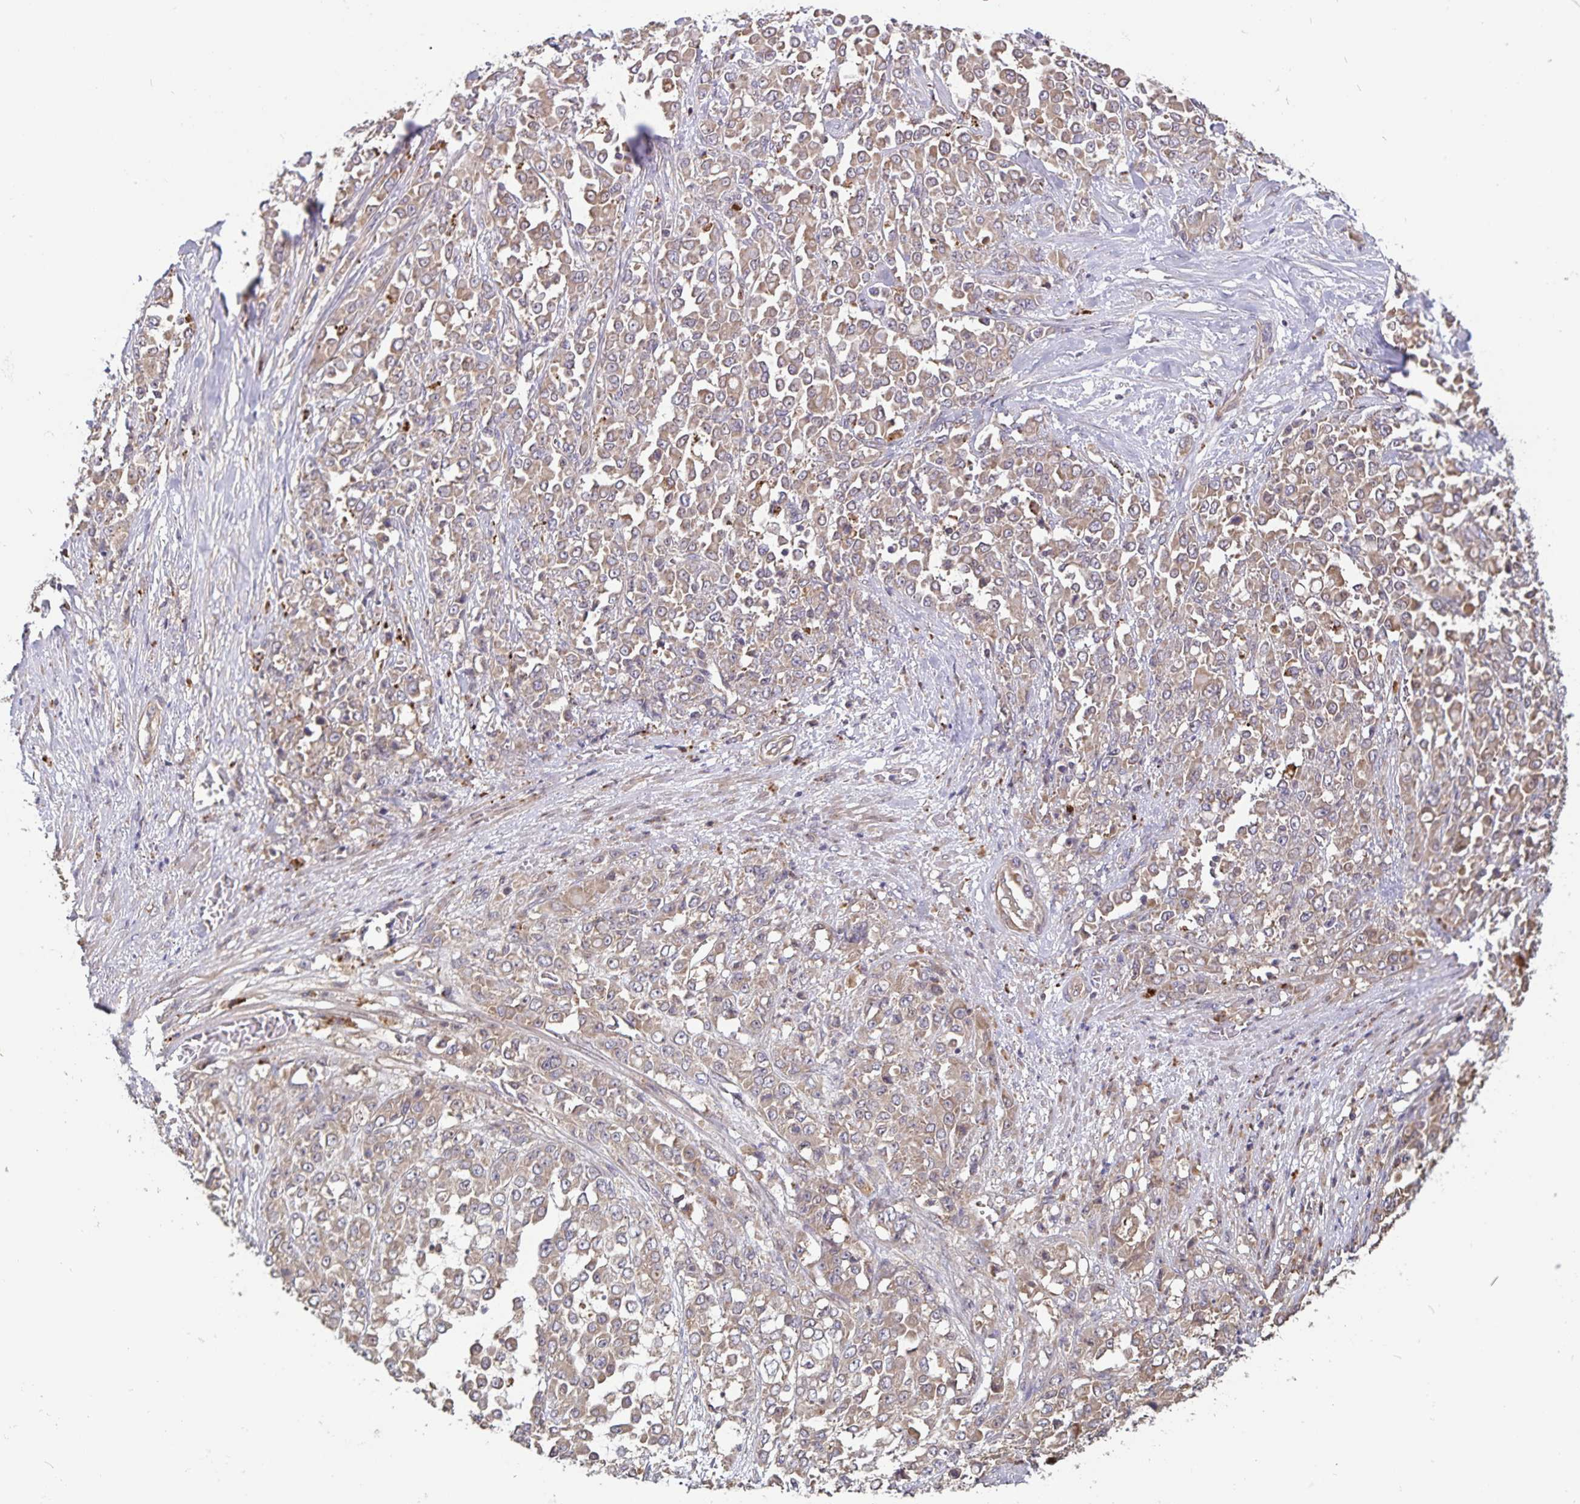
{"staining": {"intensity": "weak", "quantity": ">75%", "location": "cytoplasmic/membranous"}, "tissue": "stomach cancer", "cell_type": "Tumor cells", "image_type": "cancer", "snomed": [{"axis": "morphology", "description": "Adenocarcinoma, NOS"}, {"axis": "topography", "description": "Stomach"}], "caption": "Human stomach adenocarcinoma stained with a brown dye exhibits weak cytoplasmic/membranous positive positivity in approximately >75% of tumor cells.", "gene": "FBXL16", "patient": {"sex": "female", "age": 76}}